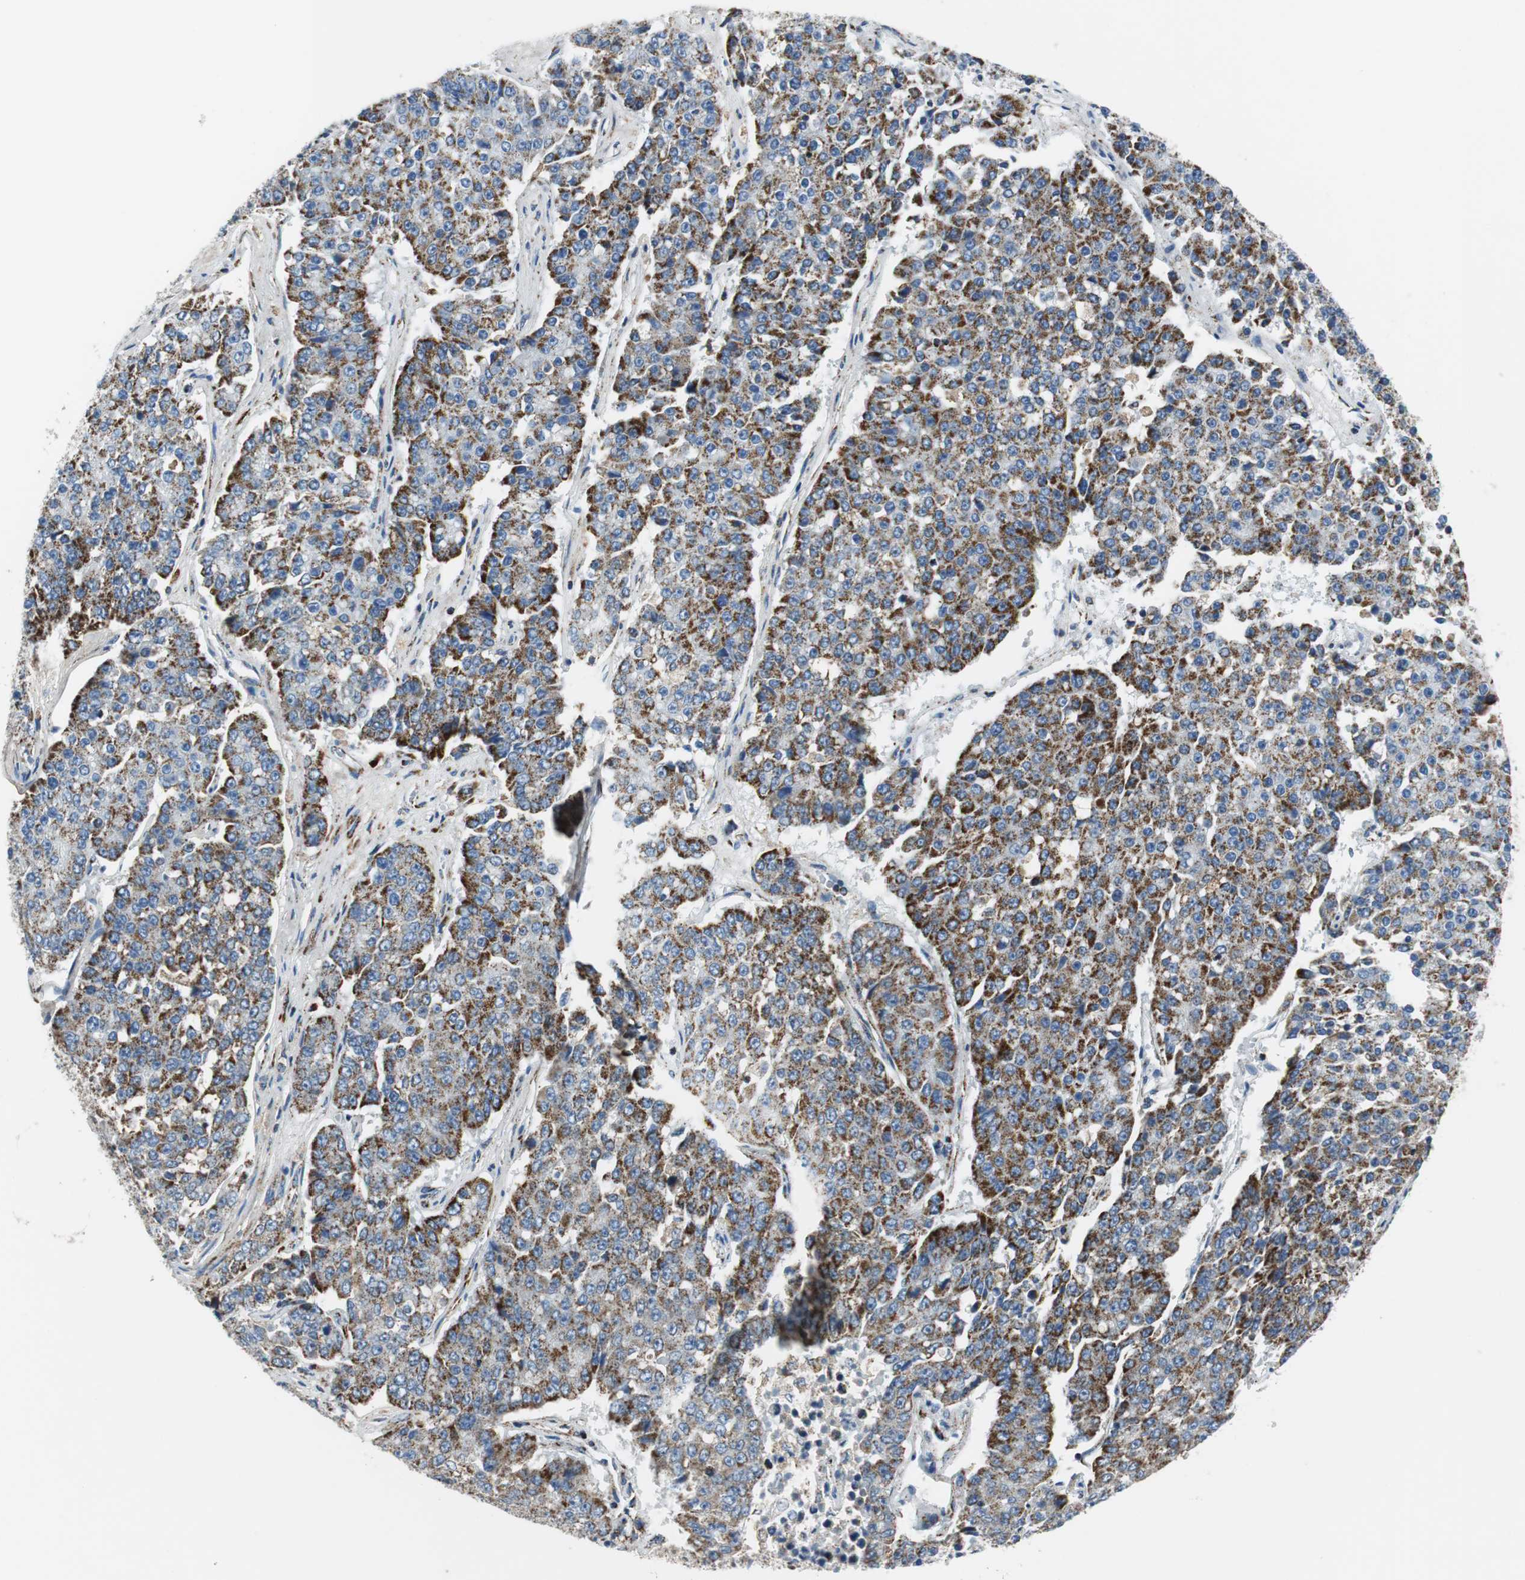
{"staining": {"intensity": "strong", "quantity": ">75%", "location": "cytoplasmic/membranous"}, "tissue": "pancreatic cancer", "cell_type": "Tumor cells", "image_type": "cancer", "snomed": [{"axis": "morphology", "description": "Adenocarcinoma, NOS"}, {"axis": "topography", "description": "Pancreas"}], "caption": "The histopathology image demonstrates a brown stain indicating the presence of a protein in the cytoplasmic/membranous of tumor cells in pancreatic cancer. (DAB (3,3'-diaminobenzidine) IHC, brown staining for protein, blue staining for nuclei).", "gene": "C1QTNF7", "patient": {"sex": "male", "age": 50}}